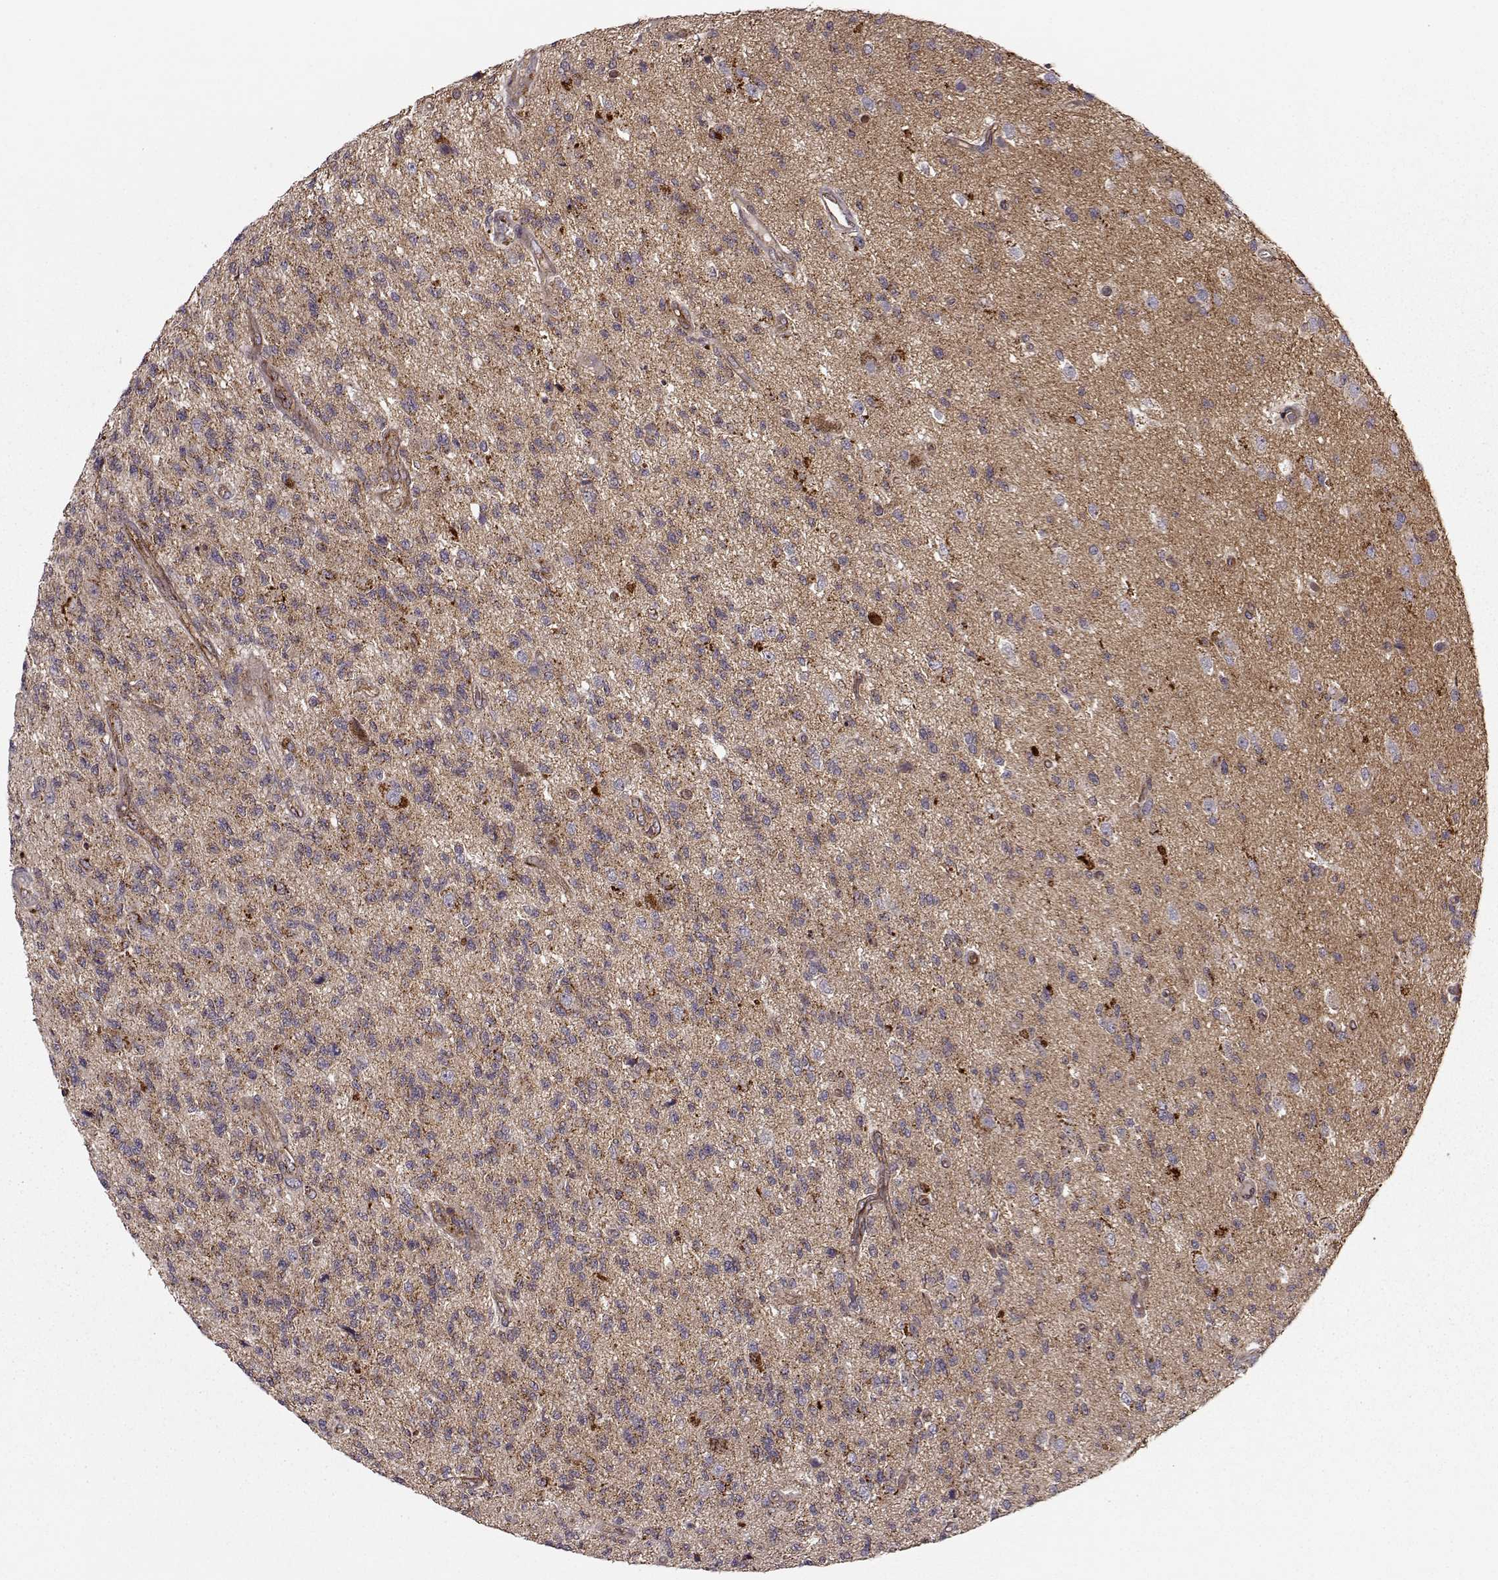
{"staining": {"intensity": "weak", "quantity": ">75%", "location": "cytoplasmic/membranous"}, "tissue": "glioma", "cell_type": "Tumor cells", "image_type": "cancer", "snomed": [{"axis": "morphology", "description": "Glioma, malignant, High grade"}, {"axis": "topography", "description": "Brain"}], "caption": "An IHC photomicrograph of tumor tissue is shown. Protein staining in brown highlights weak cytoplasmic/membranous positivity in glioma within tumor cells.", "gene": "IFRD2", "patient": {"sex": "male", "age": 56}}